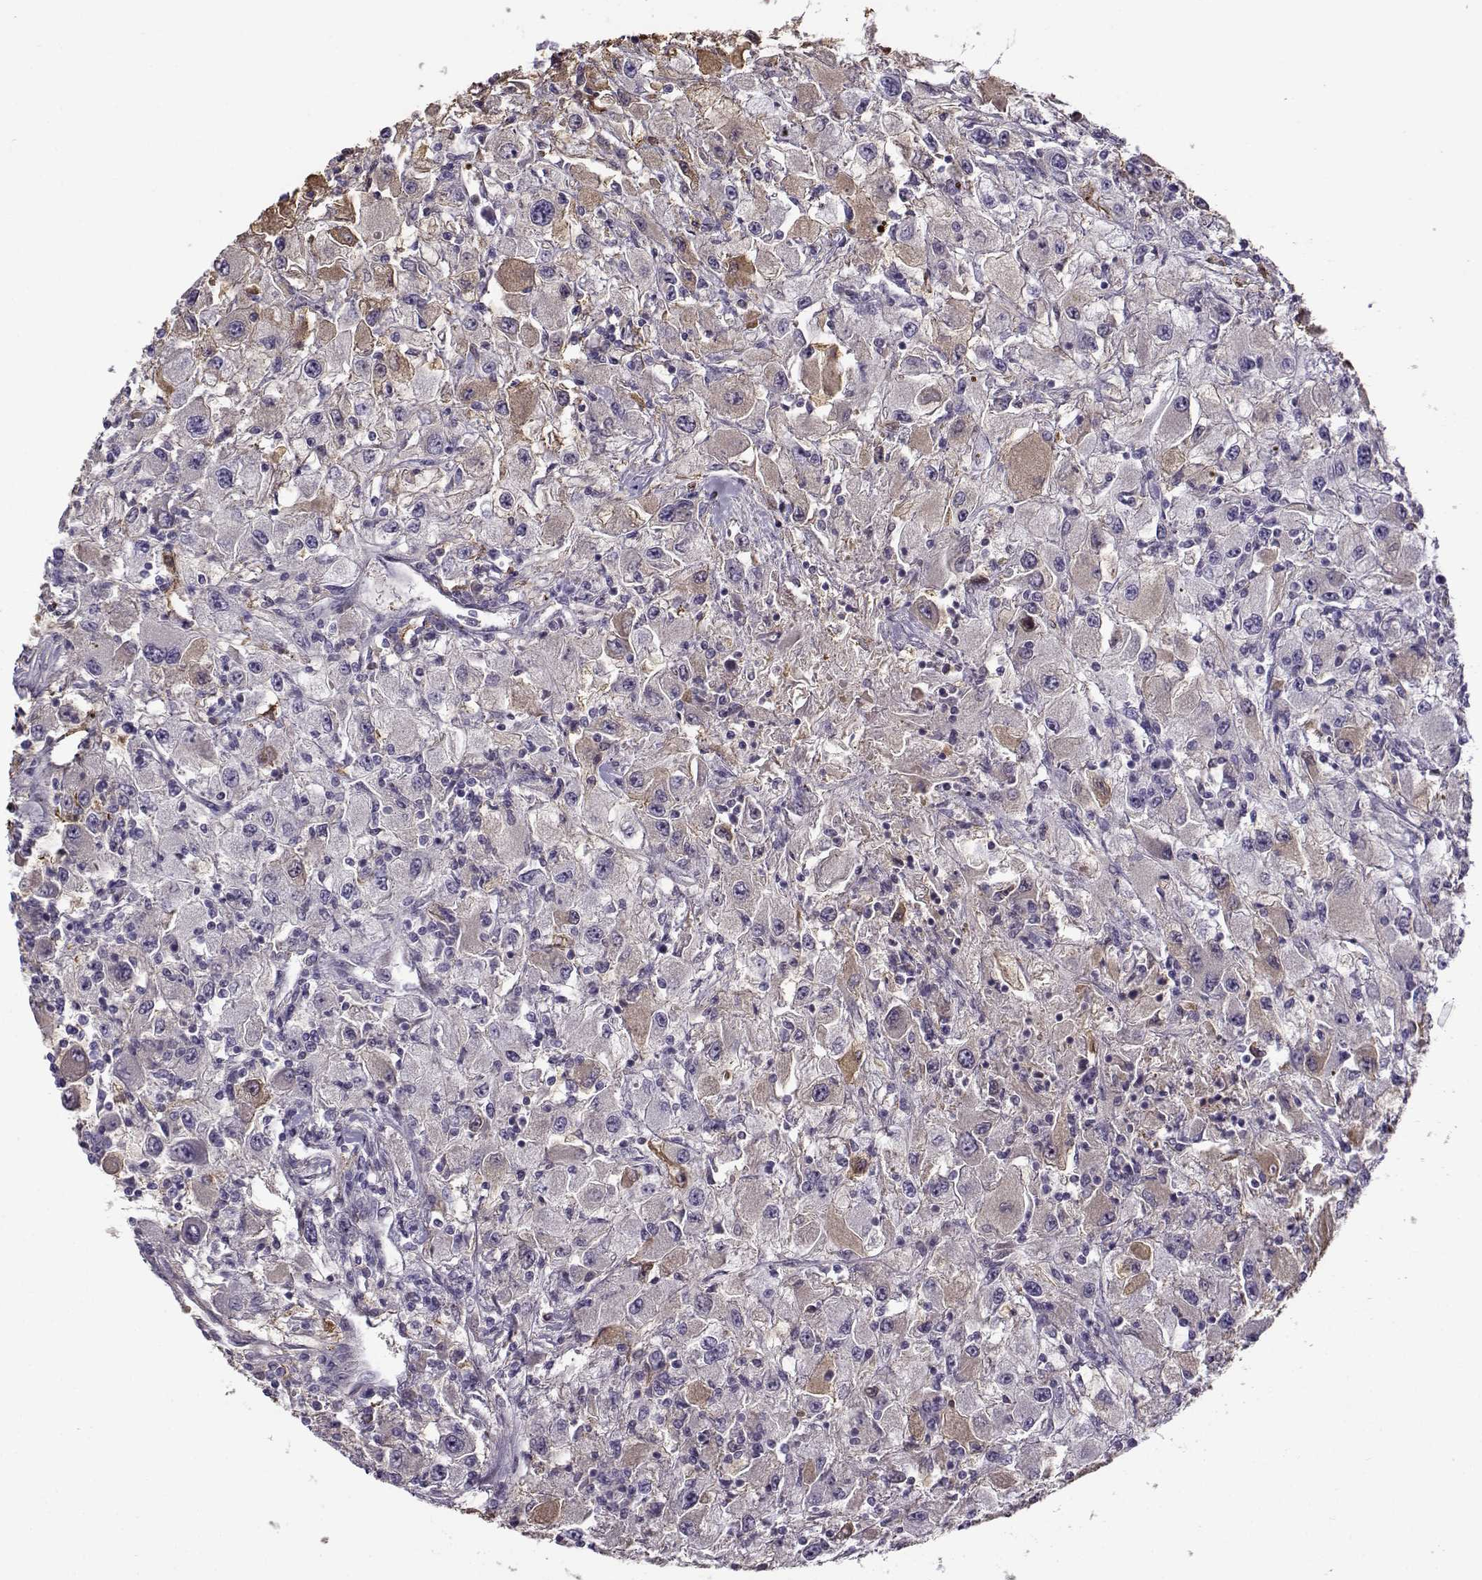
{"staining": {"intensity": "weak", "quantity": "<25%", "location": "cytoplasmic/membranous"}, "tissue": "renal cancer", "cell_type": "Tumor cells", "image_type": "cancer", "snomed": [{"axis": "morphology", "description": "Adenocarcinoma, NOS"}, {"axis": "topography", "description": "Kidney"}], "caption": "IHC photomicrograph of neoplastic tissue: human renal adenocarcinoma stained with DAB (3,3'-diaminobenzidine) shows no significant protein expression in tumor cells.", "gene": "UCP3", "patient": {"sex": "female", "age": 67}}